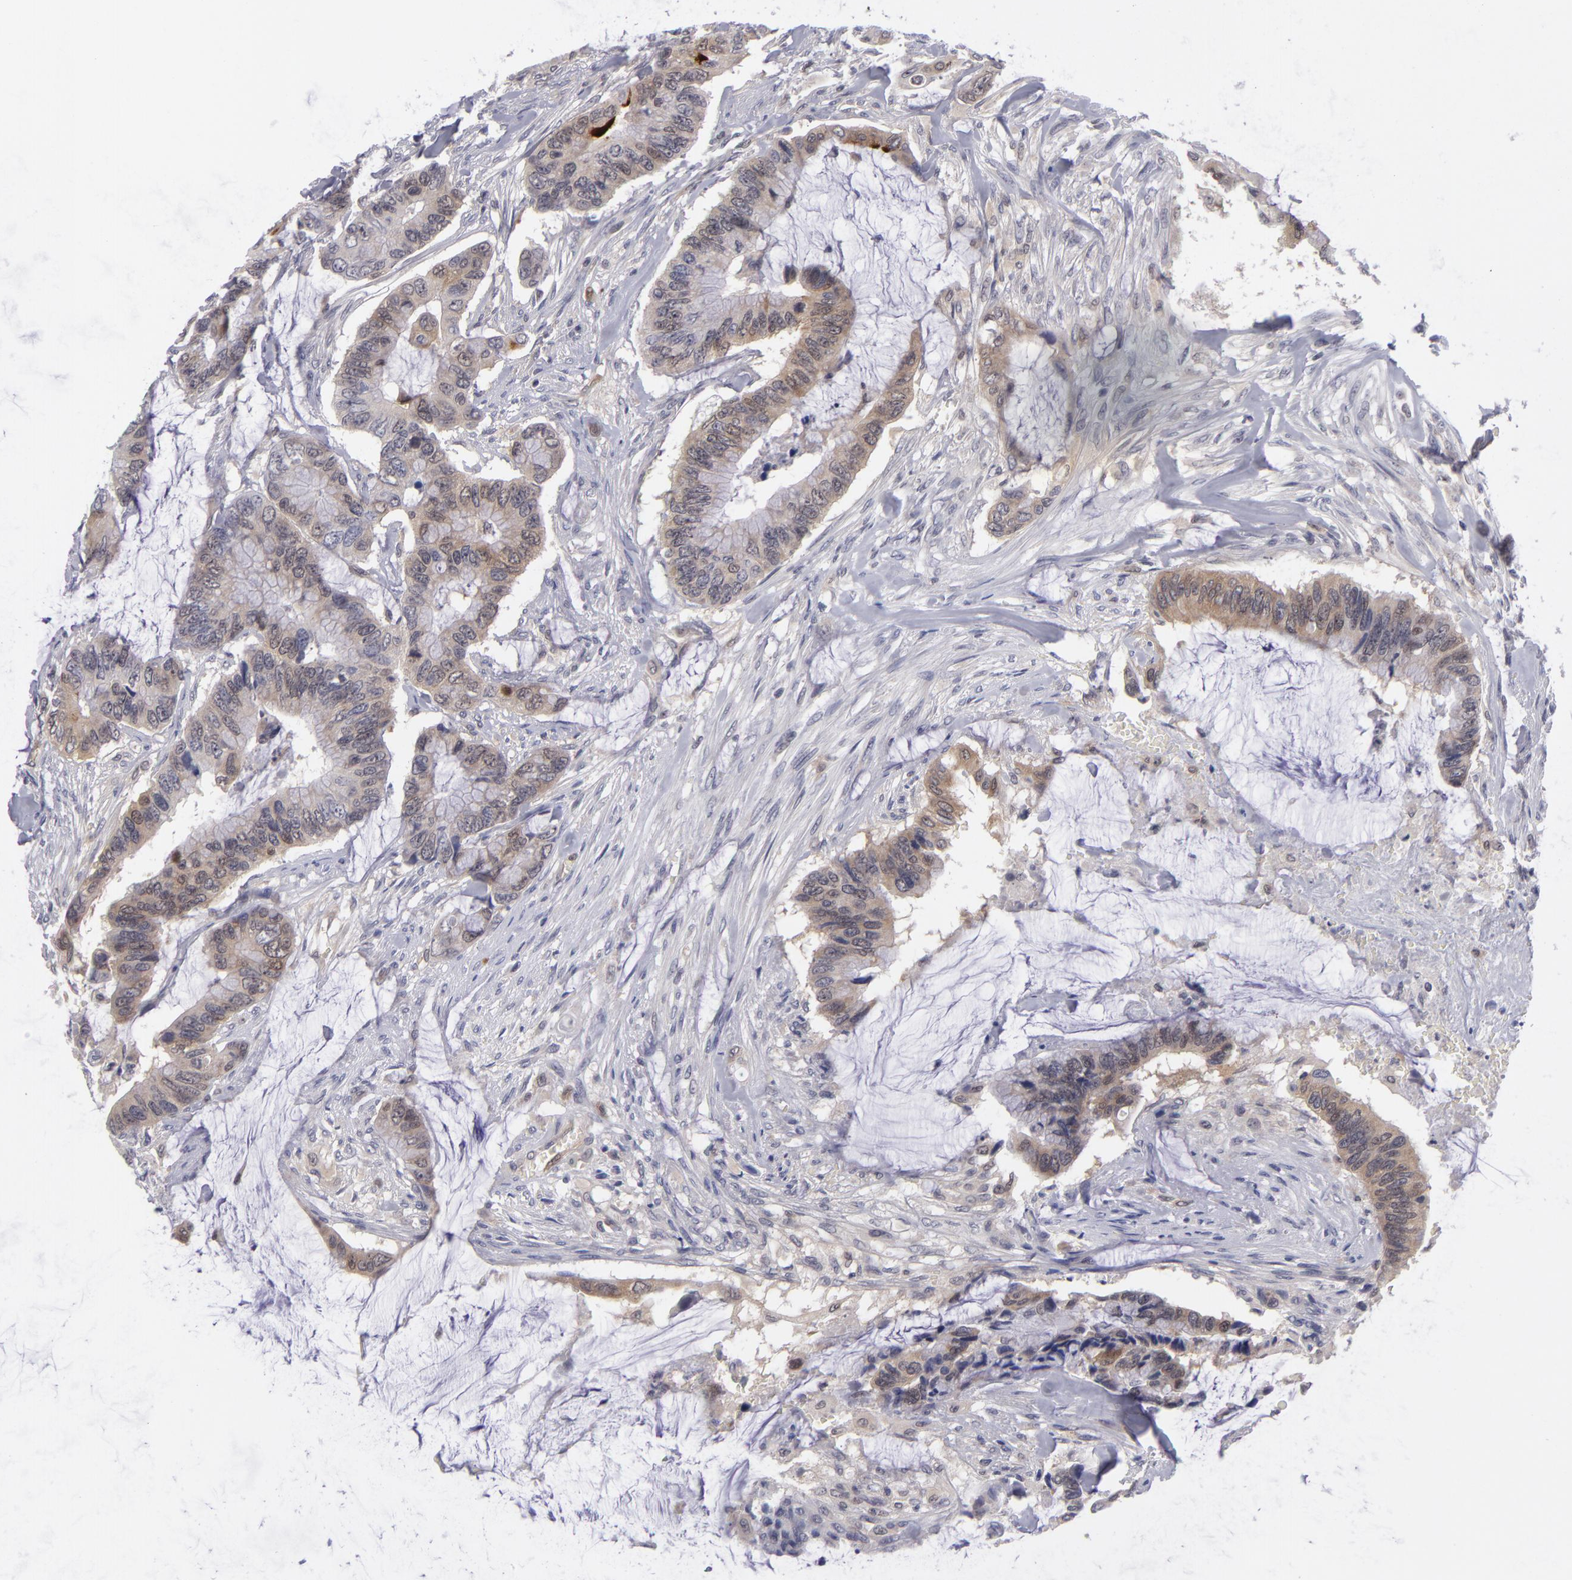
{"staining": {"intensity": "moderate", "quantity": "25%-75%", "location": "cytoplasmic/membranous"}, "tissue": "colorectal cancer", "cell_type": "Tumor cells", "image_type": "cancer", "snomed": [{"axis": "morphology", "description": "Adenocarcinoma, NOS"}, {"axis": "topography", "description": "Rectum"}], "caption": "Colorectal cancer (adenocarcinoma) stained for a protein shows moderate cytoplasmic/membranous positivity in tumor cells.", "gene": "BCL10", "patient": {"sex": "female", "age": 59}}